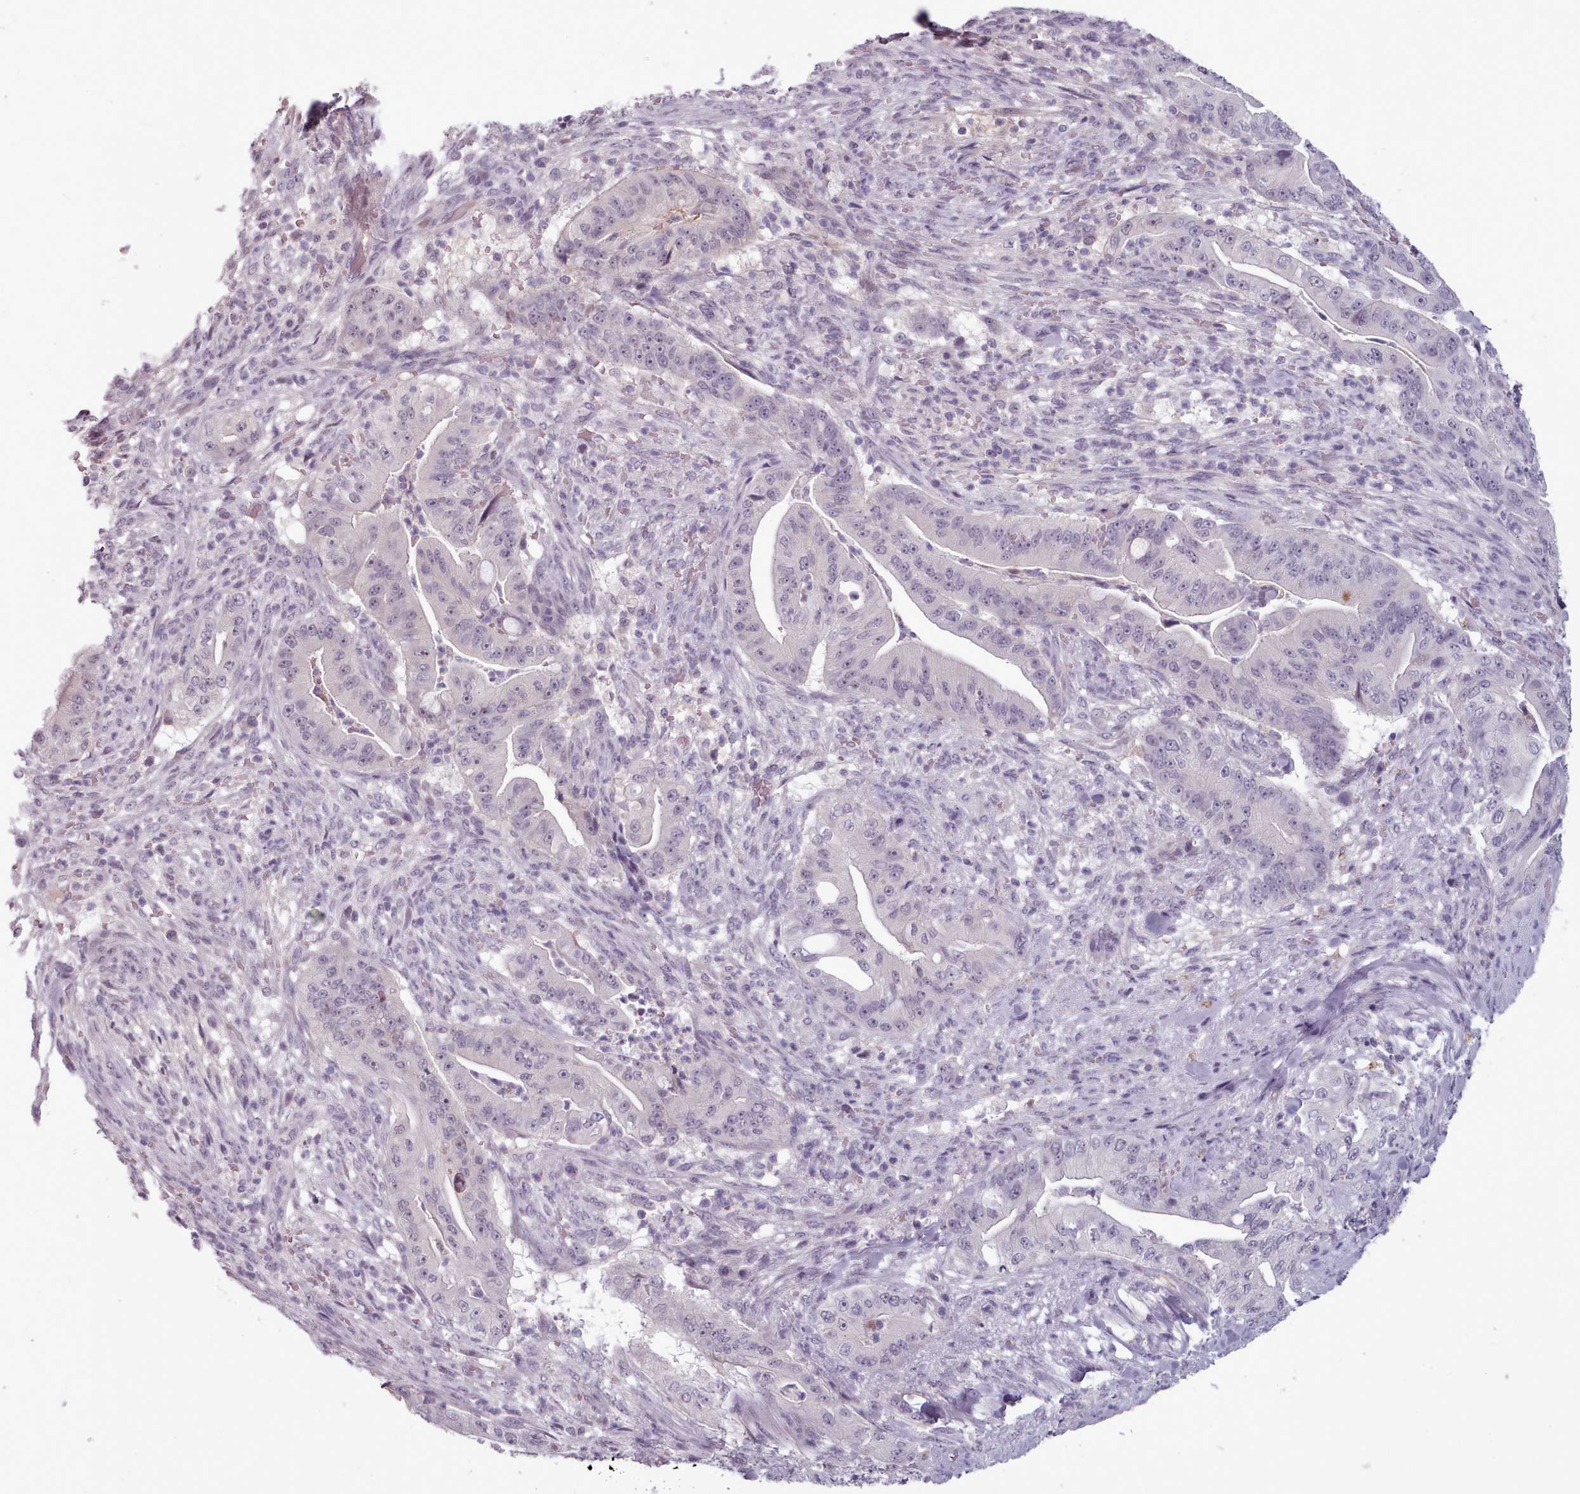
{"staining": {"intensity": "negative", "quantity": "none", "location": "none"}, "tissue": "pancreatic cancer", "cell_type": "Tumor cells", "image_type": "cancer", "snomed": [{"axis": "morphology", "description": "Adenocarcinoma, NOS"}, {"axis": "topography", "description": "Pancreas"}], "caption": "Image shows no significant protein positivity in tumor cells of pancreatic adenocarcinoma.", "gene": "PBX4", "patient": {"sex": "male", "age": 71}}